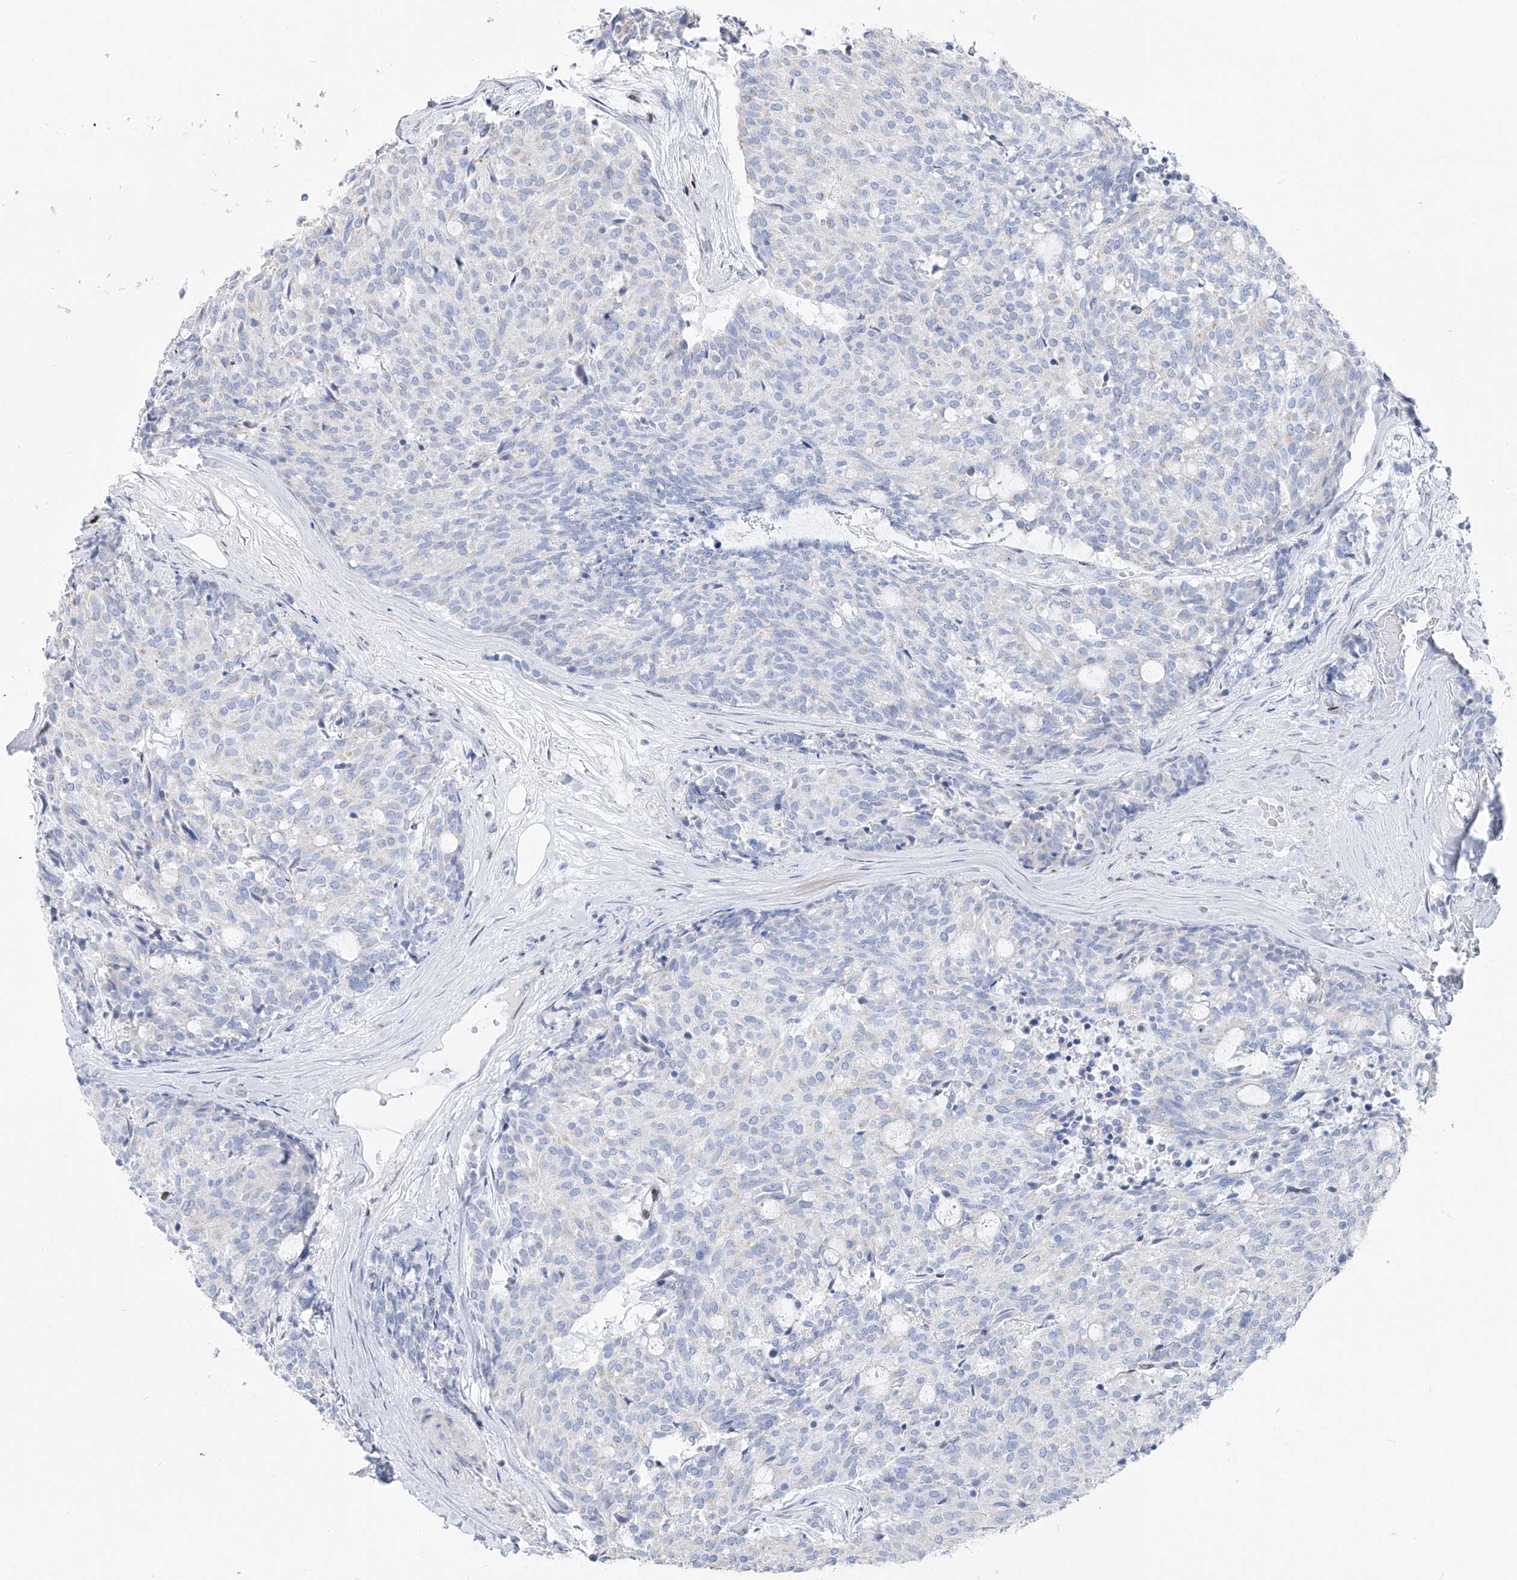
{"staining": {"intensity": "negative", "quantity": "none", "location": "none"}, "tissue": "carcinoid", "cell_type": "Tumor cells", "image_type": "cancer", "snomed": [{"axis": "morphology", "description": "Carcinoid, malignant, NOS"}, {"axis": "topography", "description": "Pancreas"}], "caption": "This is a image of immunohistochemistry staining of carcinoid, which shows no positivity in tumor cells.", "gene": "FRS3", "patient": {"sex": "female", "age": 54}}